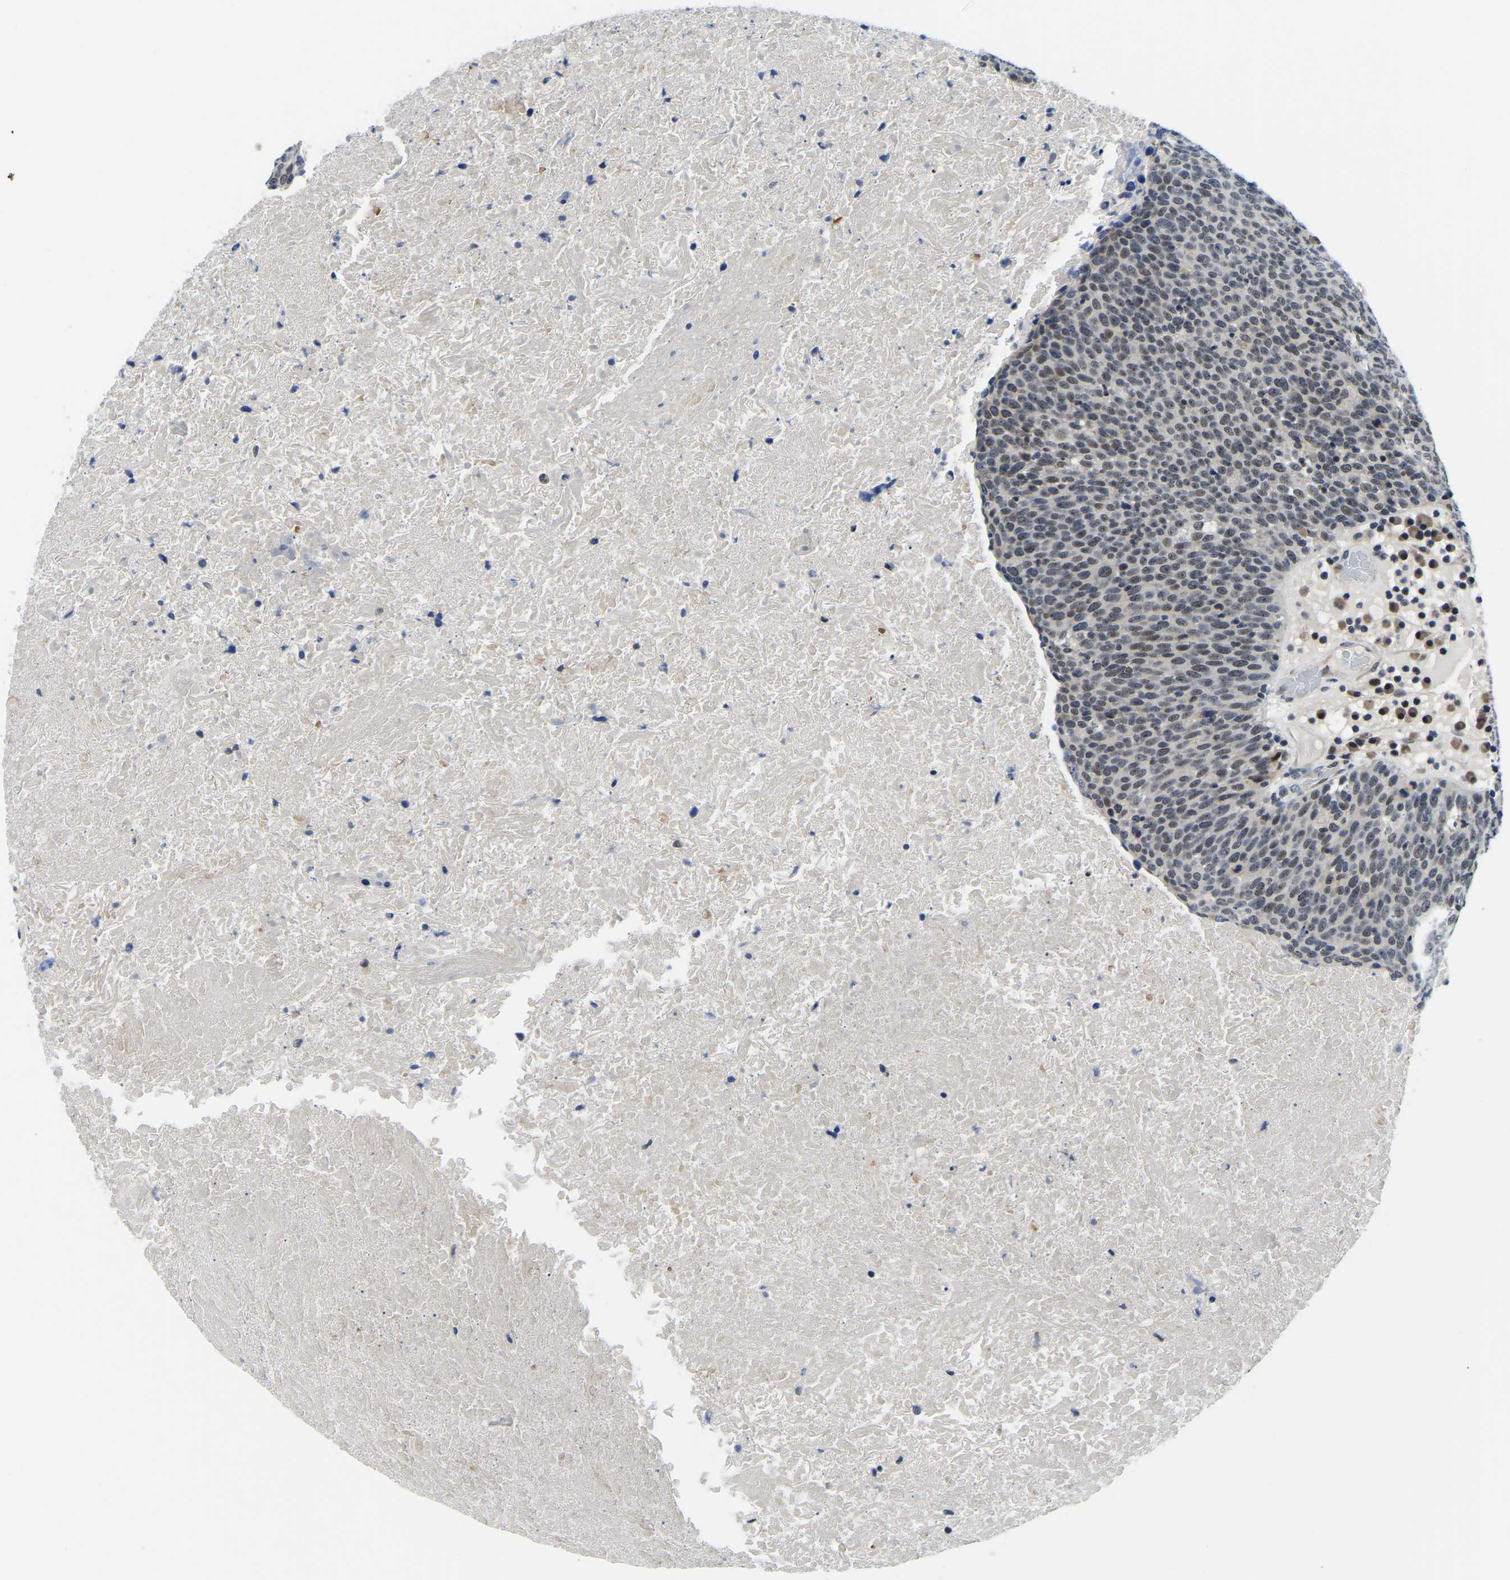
{"staining": {"intensity": "weak", "quantity": "<25%", "location": "nuclear"}, "tissue": "head and neck cancer", "cell_type": "Tumor cells", "image_type": "cancer", "snomed": [{"axis": "morphology", "description": "Squamous cell carcinoma, NOS"}, {"axis": "morphology", "description": "Squamous cell carcinoma, metastatic, NOS"}, {"axis": "topography", "description": "Lymph node"}, {"axis": "topography", "description": "Head-Neck"}], "caption": "A micrograph of human head and neck squamous cell carcinoma is negative for staining in tumor cells.", "gene": "POLDIP3", "patient": {"sex": "male", "age": 62}}